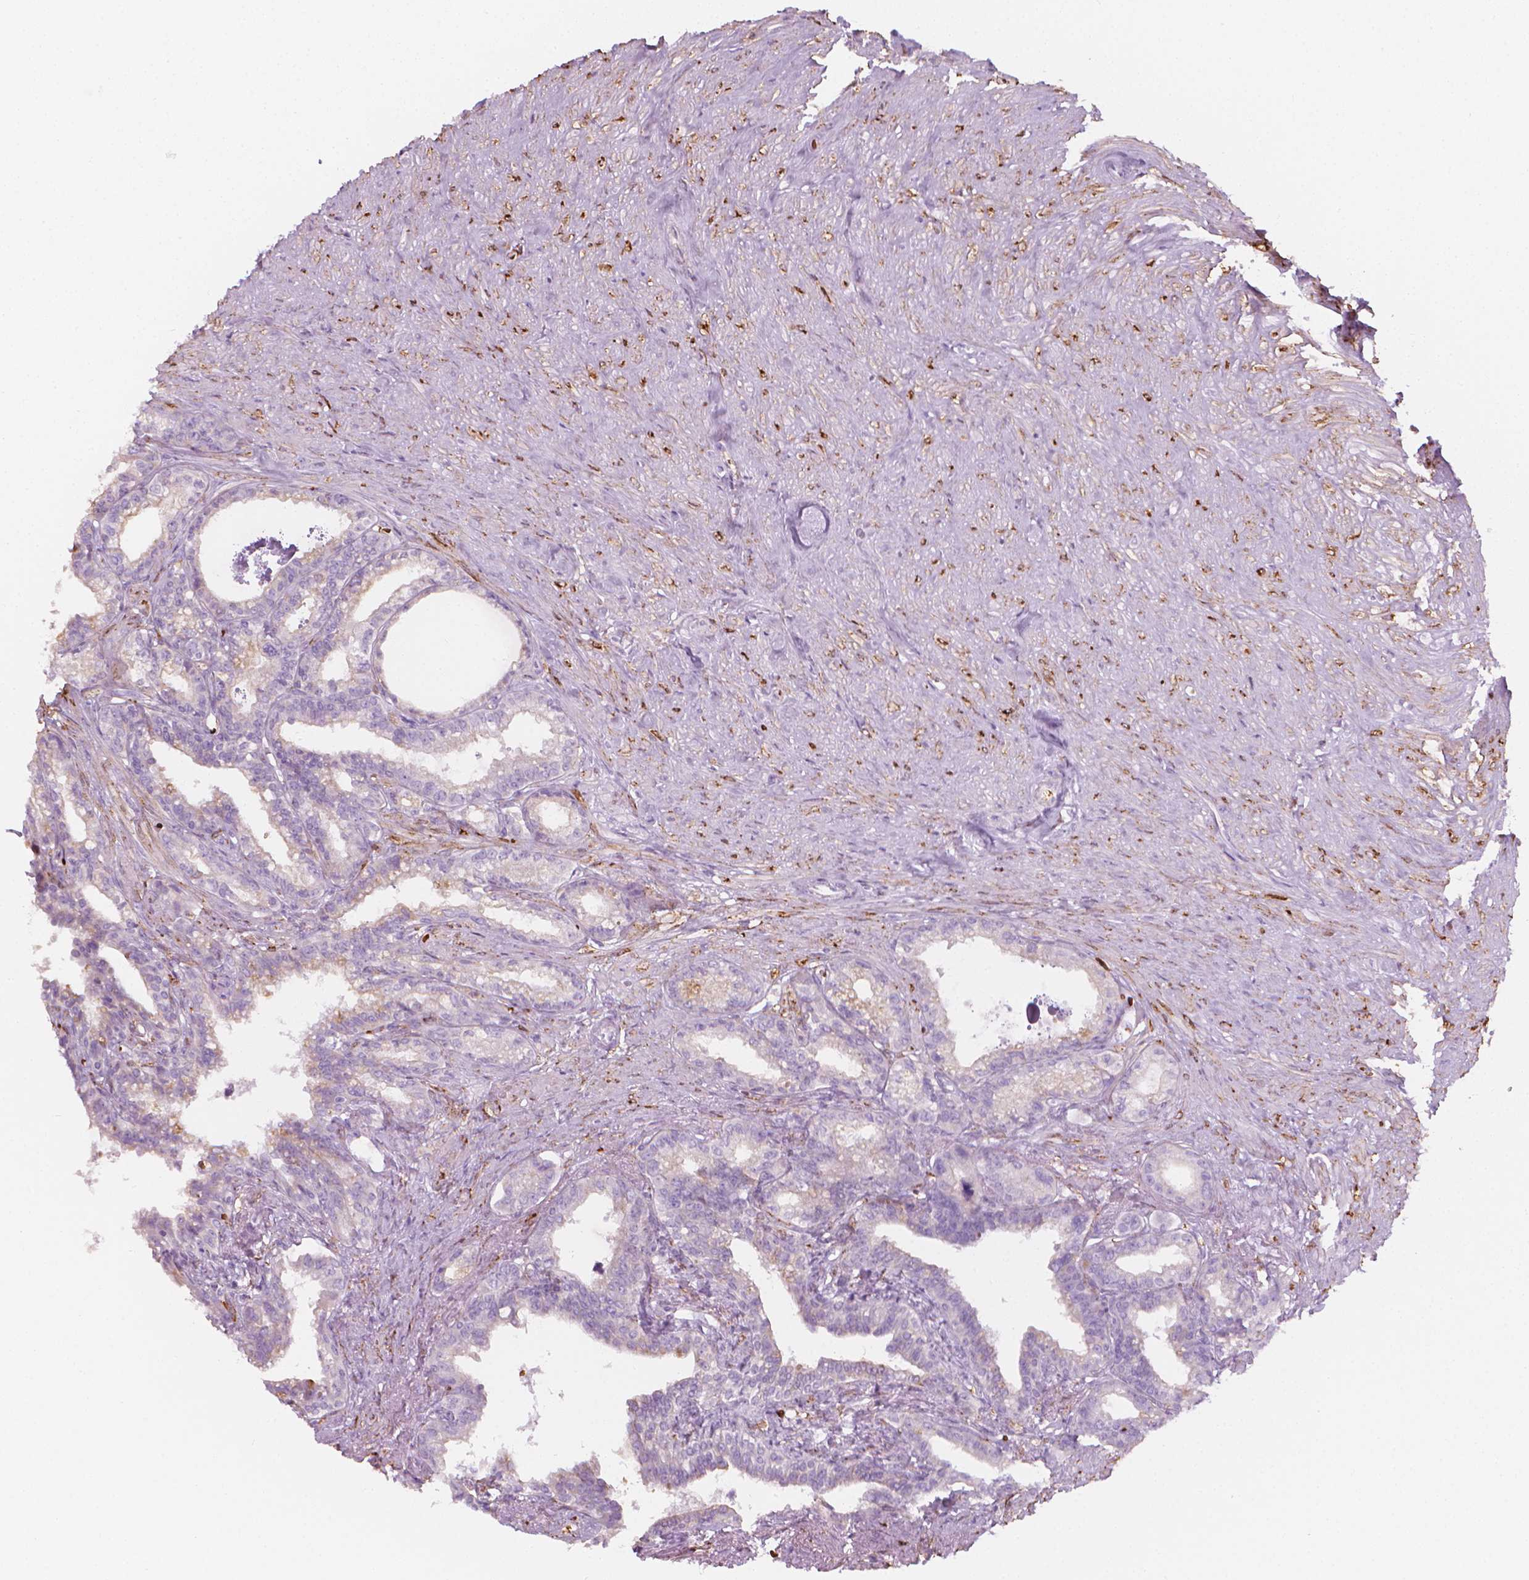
{"staining": {"intensity": "negative", "quantity": "none", "location": "none"}, "tissue": "seminal vesicle", "cell_type": "Glandular cells", "image_type": "normal", "snomed": [{"axis": "morphology", "description": "Normal tissue, NOS"}, {"axis": "morphology", "description": "Urothelial carcinoma, NOS"}, {"axis": "topography", "description": "Urinary bladder"}, {"axis": "topography", "description": "Seminal veicle"}], "caption": "Seminal vesicle was stained to show a protein in brown. There is no significant positivity in glandular cells.", "gene": "CES1", "patient": {"sex": "male", "age": 76}}